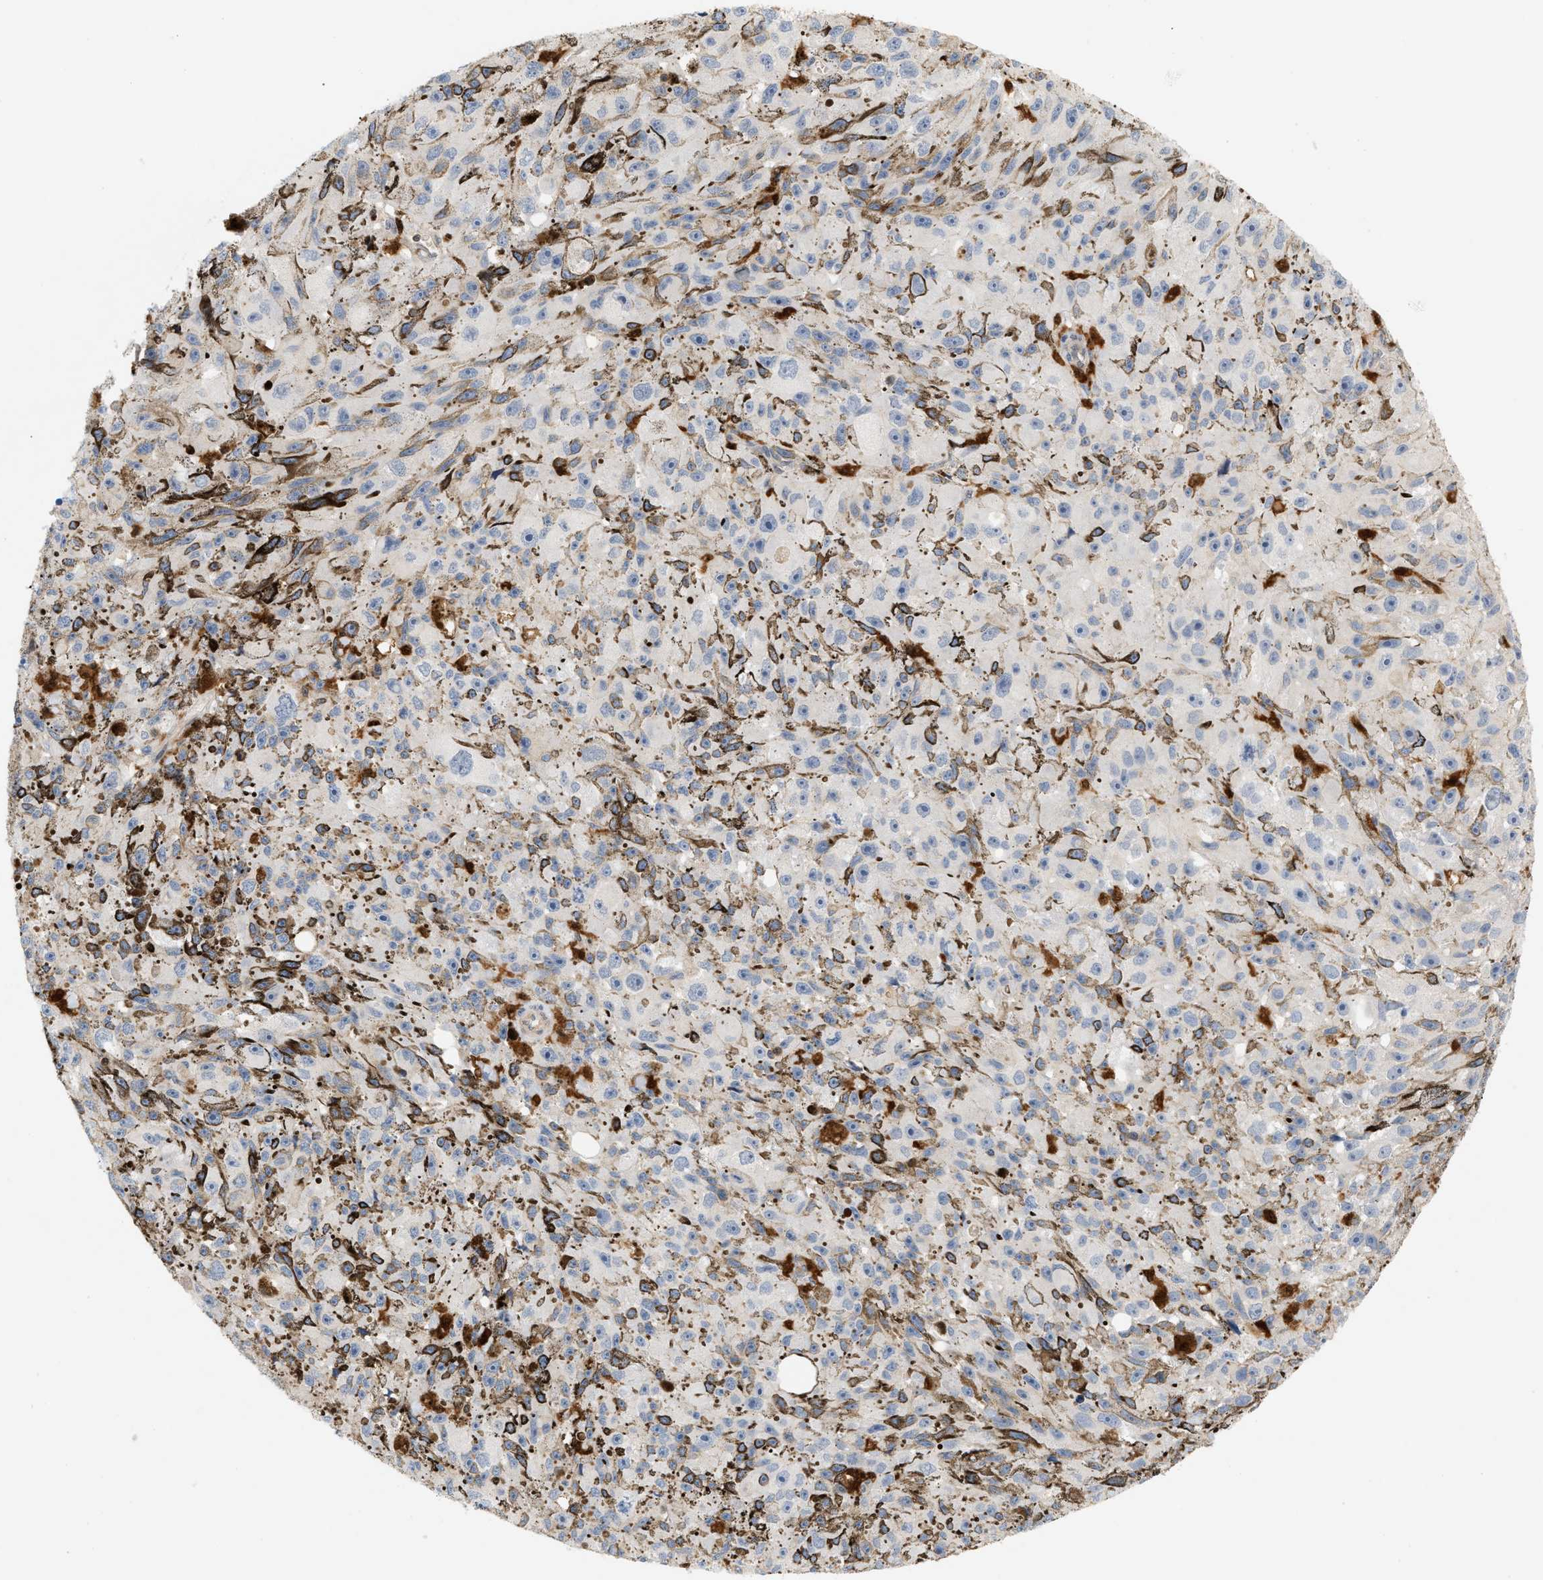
{"staining": {"intensity": "weak", "quantity": "<25%", "location": "cytoplasmic/membranous"}, "tissue": "melanoma", "cell_type": "Tumor cells", "image_type": "cancer", "snomed": [{"axis": "morphology", "description": "Malignant melanoma, NOS"}, {"axis": "topography", "description": "Skin"}], "caption": "DAB (3,3'-diaminobenzidine) immunohistochemical staining of malignant melanoma displays no significant positivity in tumor cells.", "gene": "PYCARD", "patient": {"sex": "female", "age": 104}}